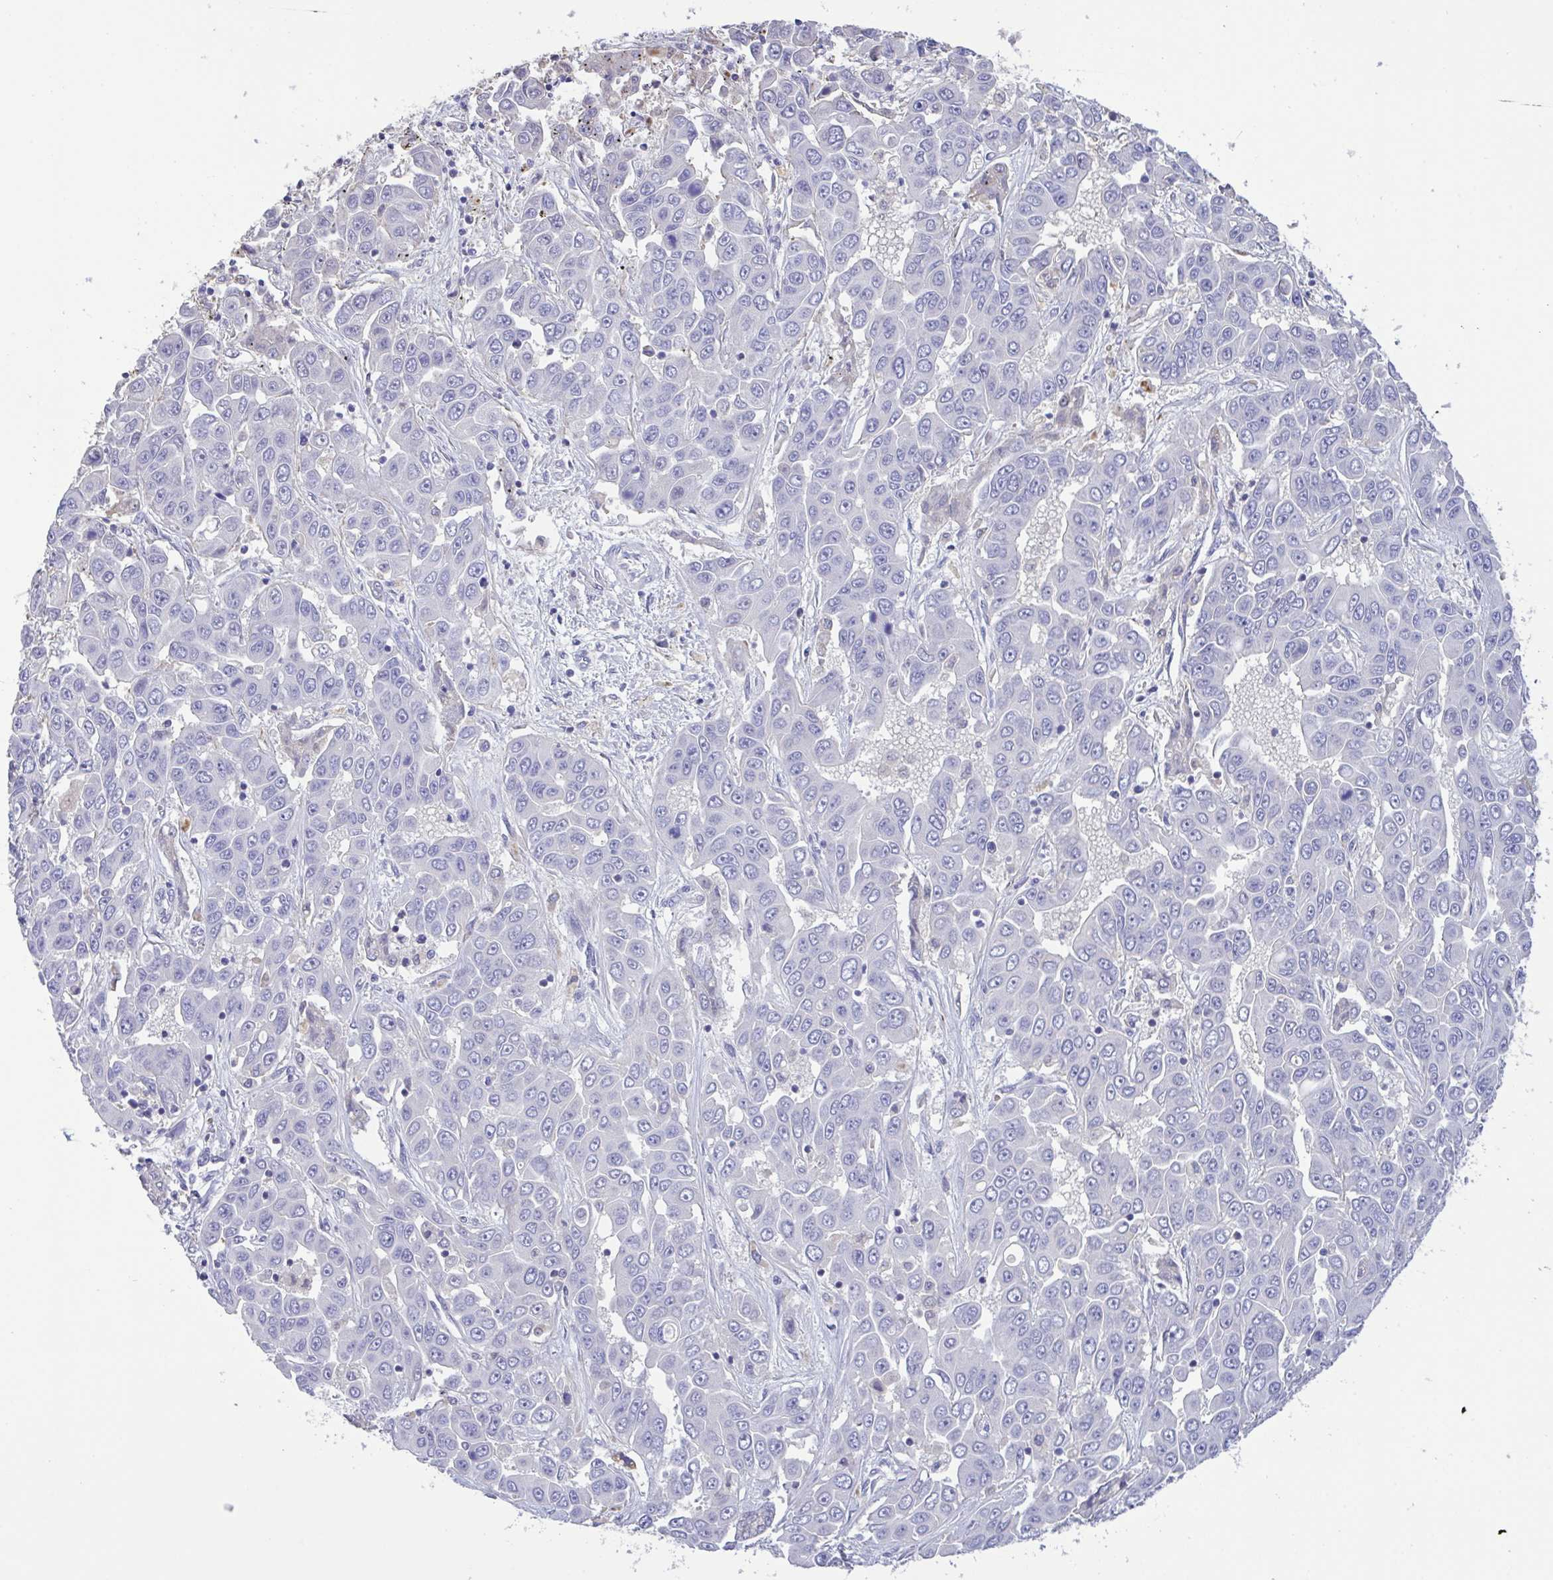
{"staining": {"intensity": "negative", "quantity": "none", "location": "none"}, "tissue": "liver cancer", "cell_type": "Tumor cells", "image_type": "cancer", "snomed": [{"axis": "morphology", "description": "Cholangiocarcinoma"}, {"axis": "topography", "description": "Liver"}], "caption": "The photomicrograph demonstrates no staining of tumor cells in cholangiocarcinoma (liver).", "gene": "CA10", "patient": {"sex": "female", "age": 52}}